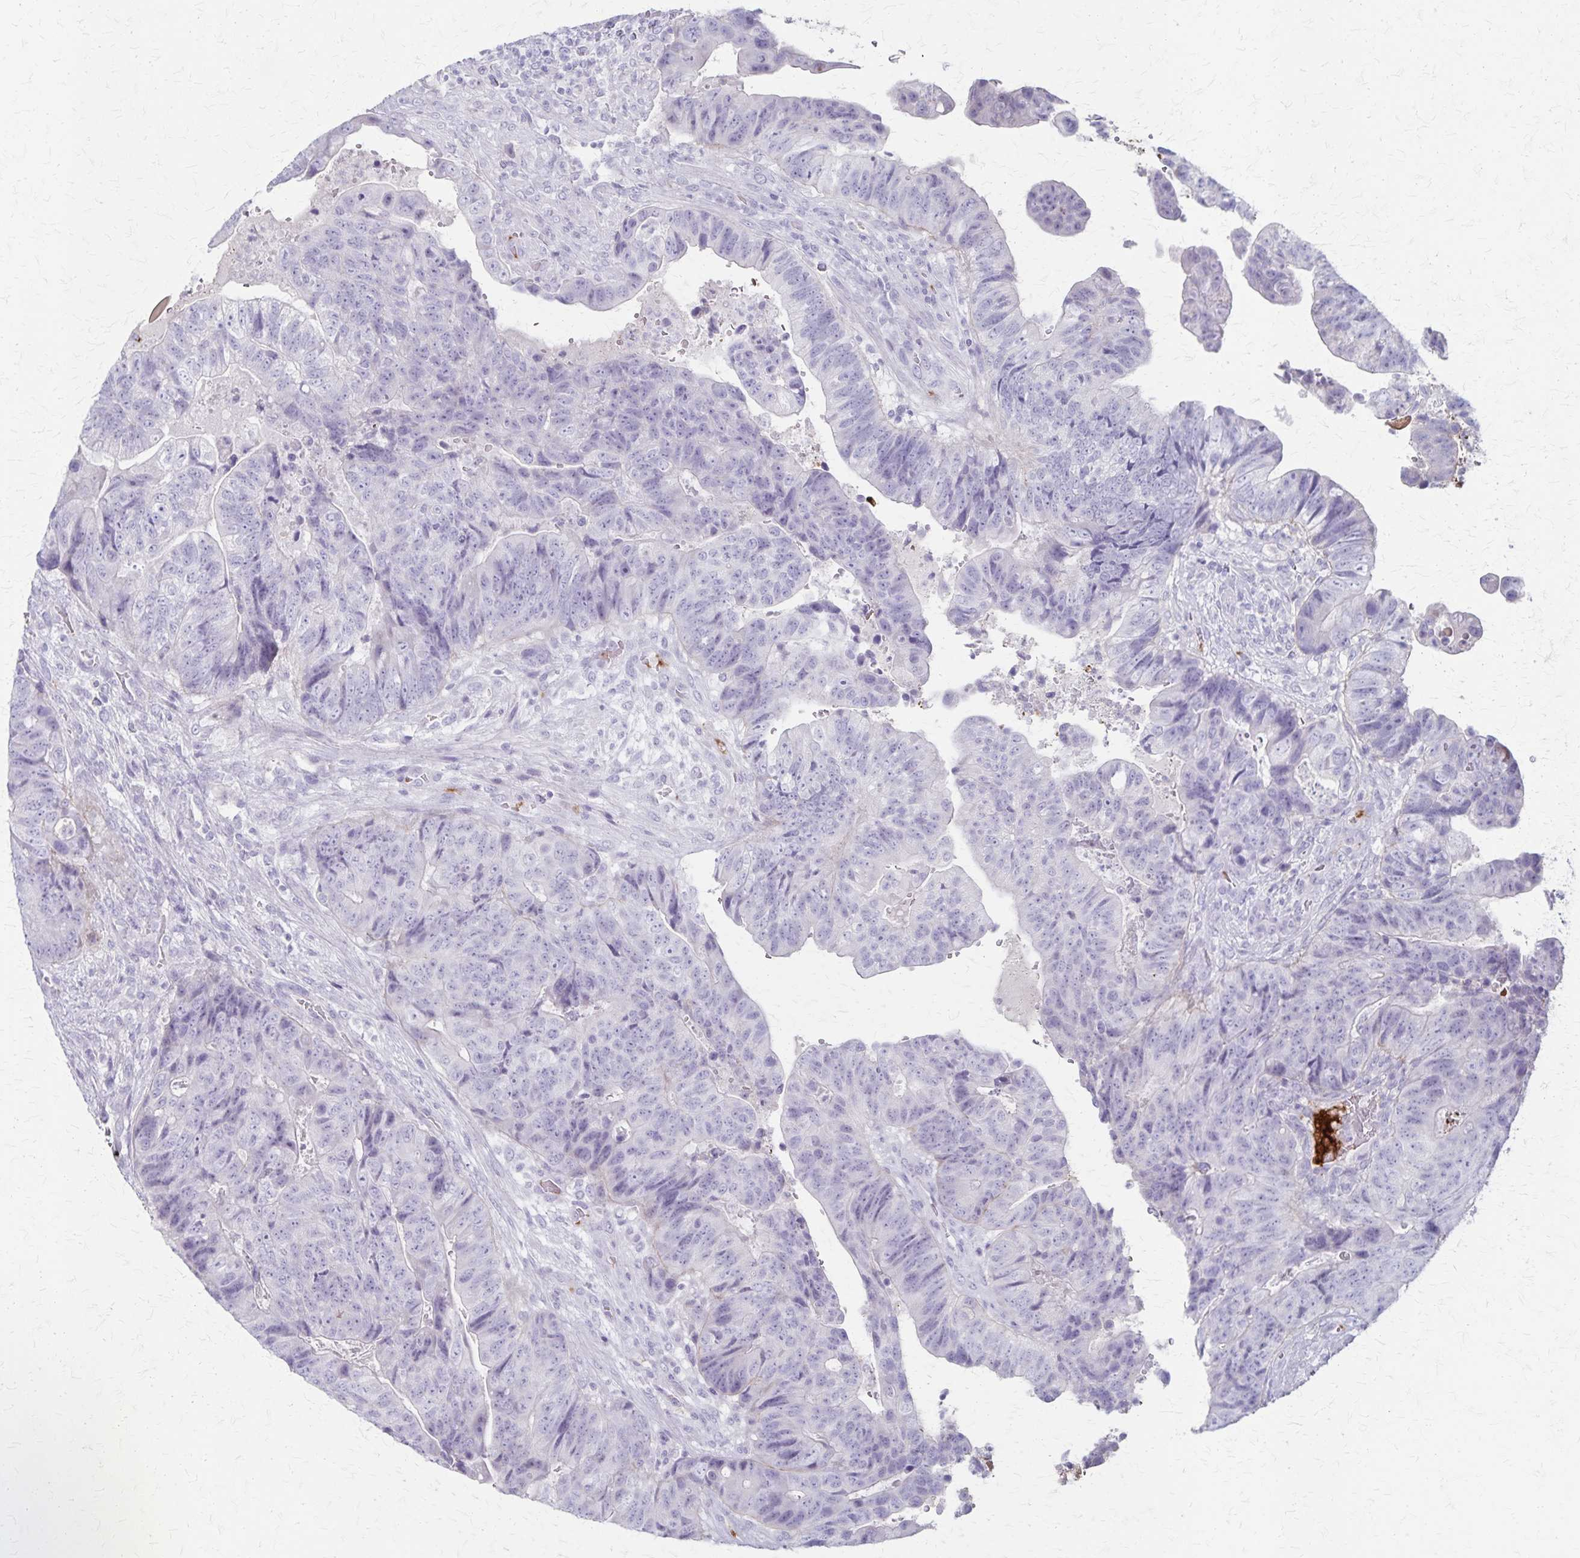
{"staining": {"intensity": "negative", "quantity": "none", "location": "none"}, "tissue": "colorectal cancer", "cell_type": "Tumor cells", "image_type": "cancer", "snomed": [{"axis": "morphology", "description": "Normal tissue, NOS"}, {"axis": "morphology", "description": "Adenocarcinoma, NOS"}, {"axis": "topography", "description": "Colon"}], "caption": "High power microscopy image of an IHC micrograph of colorectal cancer (adenocarcinoma), revealing no significant expression in tumor cells. (IHC, brightfield microscopy, high magnification).", "gene": "RASL10B", "patient": {"sex": "female", "age": 48}}